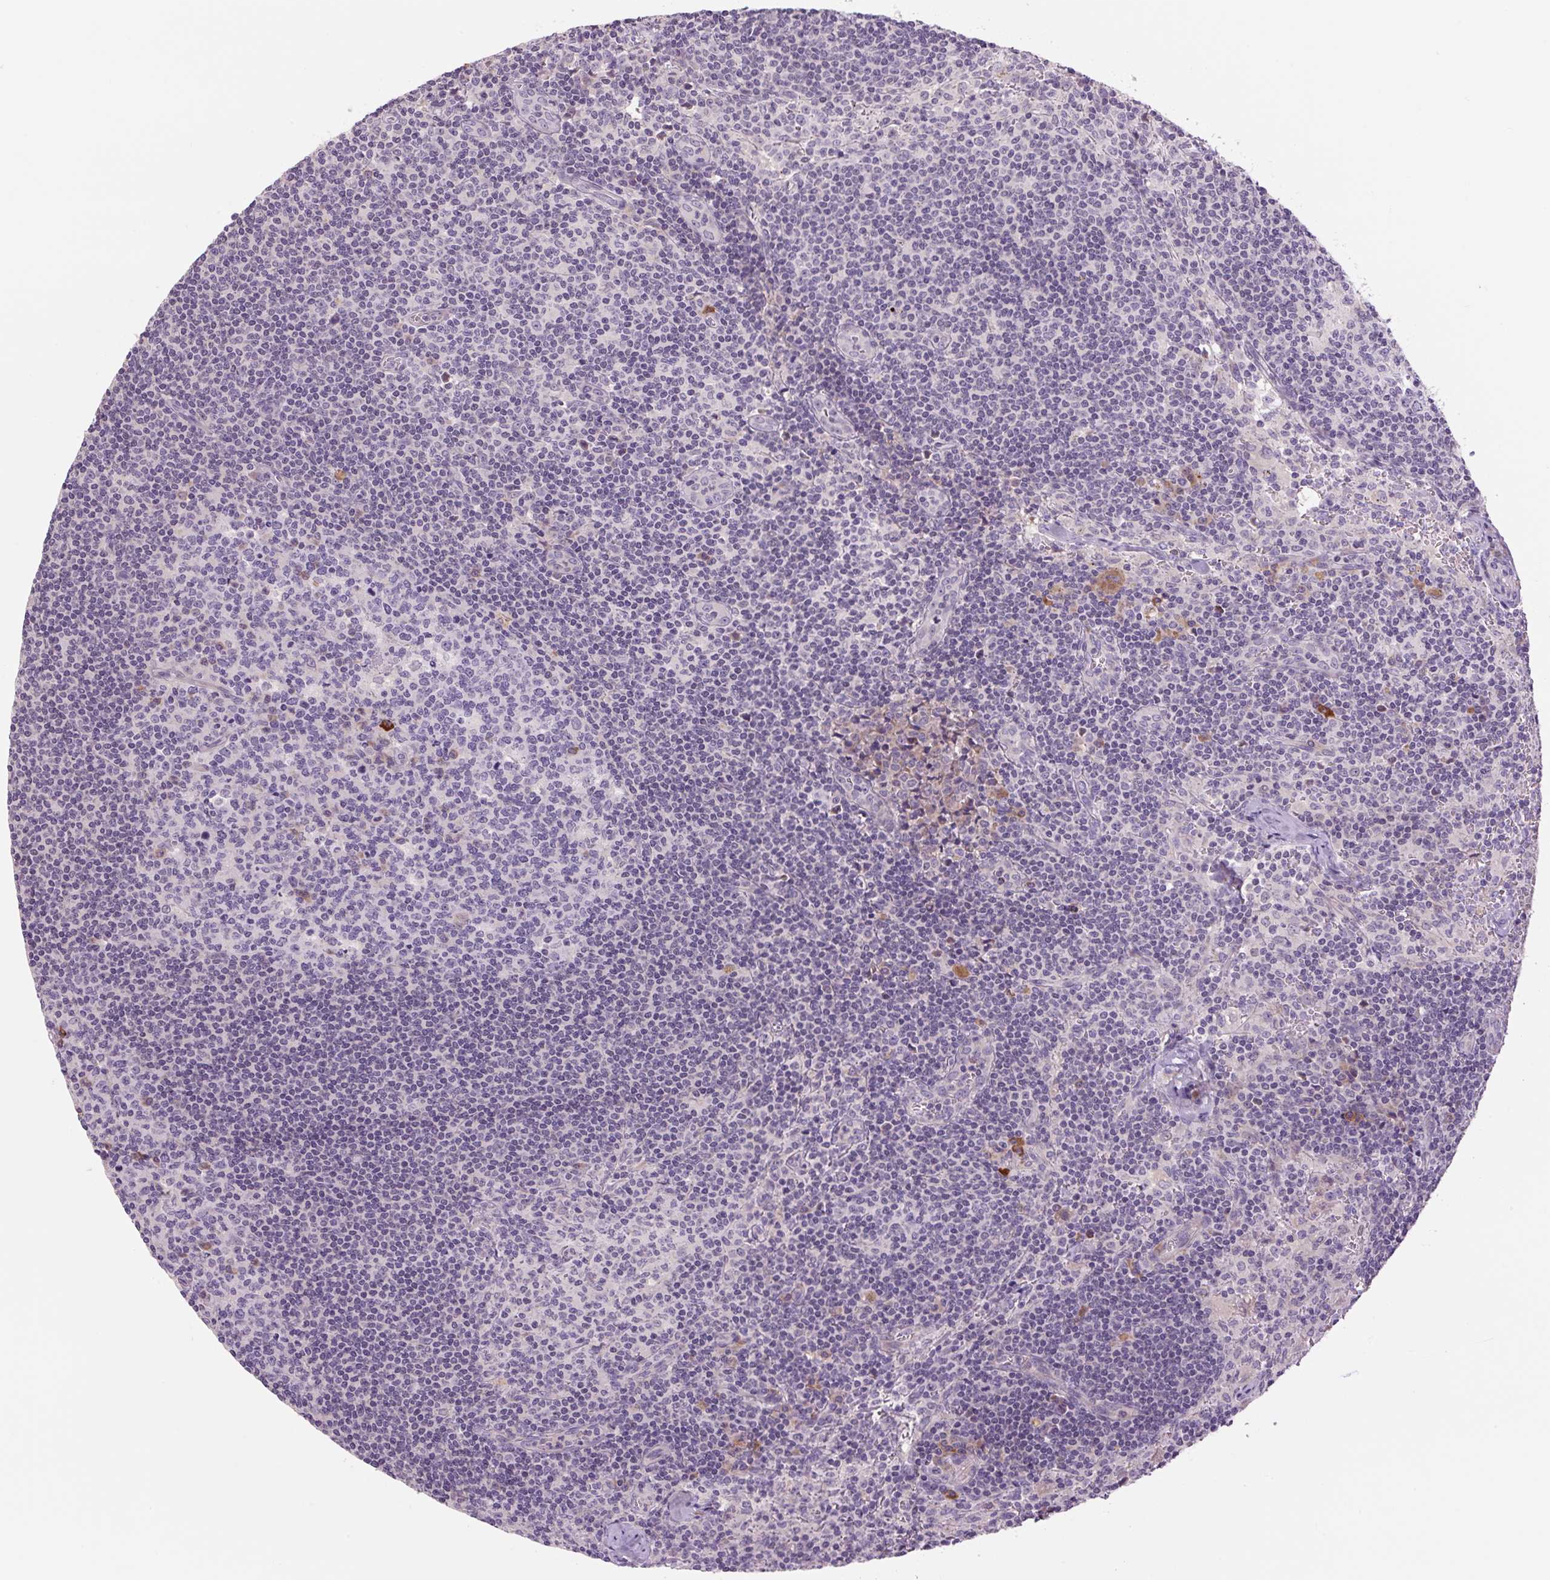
{"staining": {"intensity": "moderate", "quantity": "<25%", "location": "cytoplasmic/membranous"}, "tissue": "lymph node", "cell_type": "Germinal center cells", "image_type": "normal", "snomed": [{"axis": "morphology", "description": "Normal tissue, NOS"}, {"axis": "topography", "description": "Lymph node"}], "caption": "Approximately <25% of germinal center cells in unremarkable lymph node exhibit moderate cytoplasmic/membranous protein staining as visualized by brown immunohistochemical staining.", "gene": "TMEM100", "patient": {"sex": "female", "age": 45}}